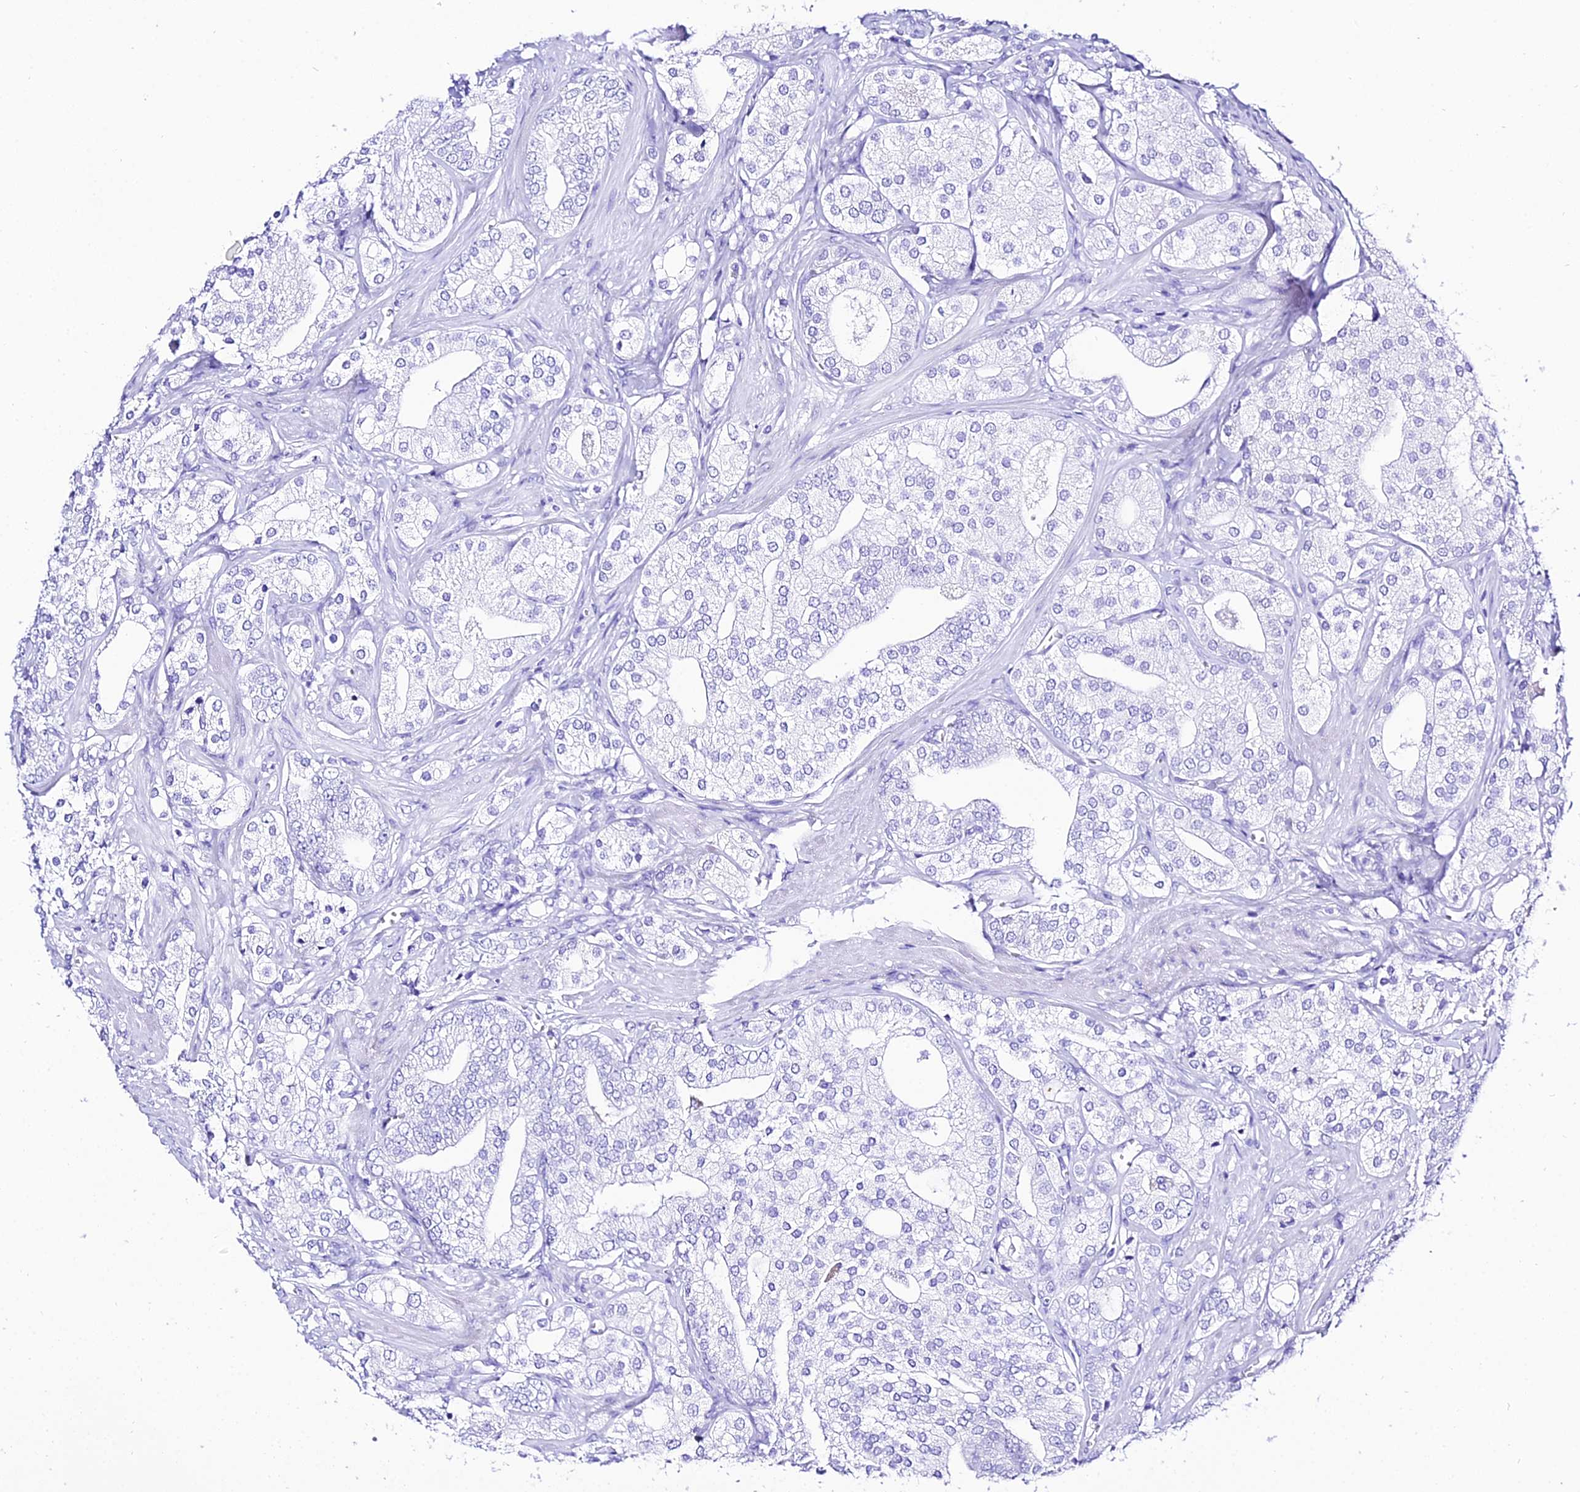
{"staining": {"intensity": "negative", "quantity": "none", "location": "none"}, "tissue": "prostate cancer", "cell_type": "Tumor cells", "image_type": "cancer", "snomed": [{"axis": "morphology", "description": "Adenocarcinoma, High grade"}, {"axis": "topography", "description": "Prostate"}], "caption": "An immunohistochemistry micrograph of prostate cancer is shown. There is no staining in tumor cells of prostate cancer.", "gene": "TRMT44", "patient": {"sex": "male", "age": 50}}